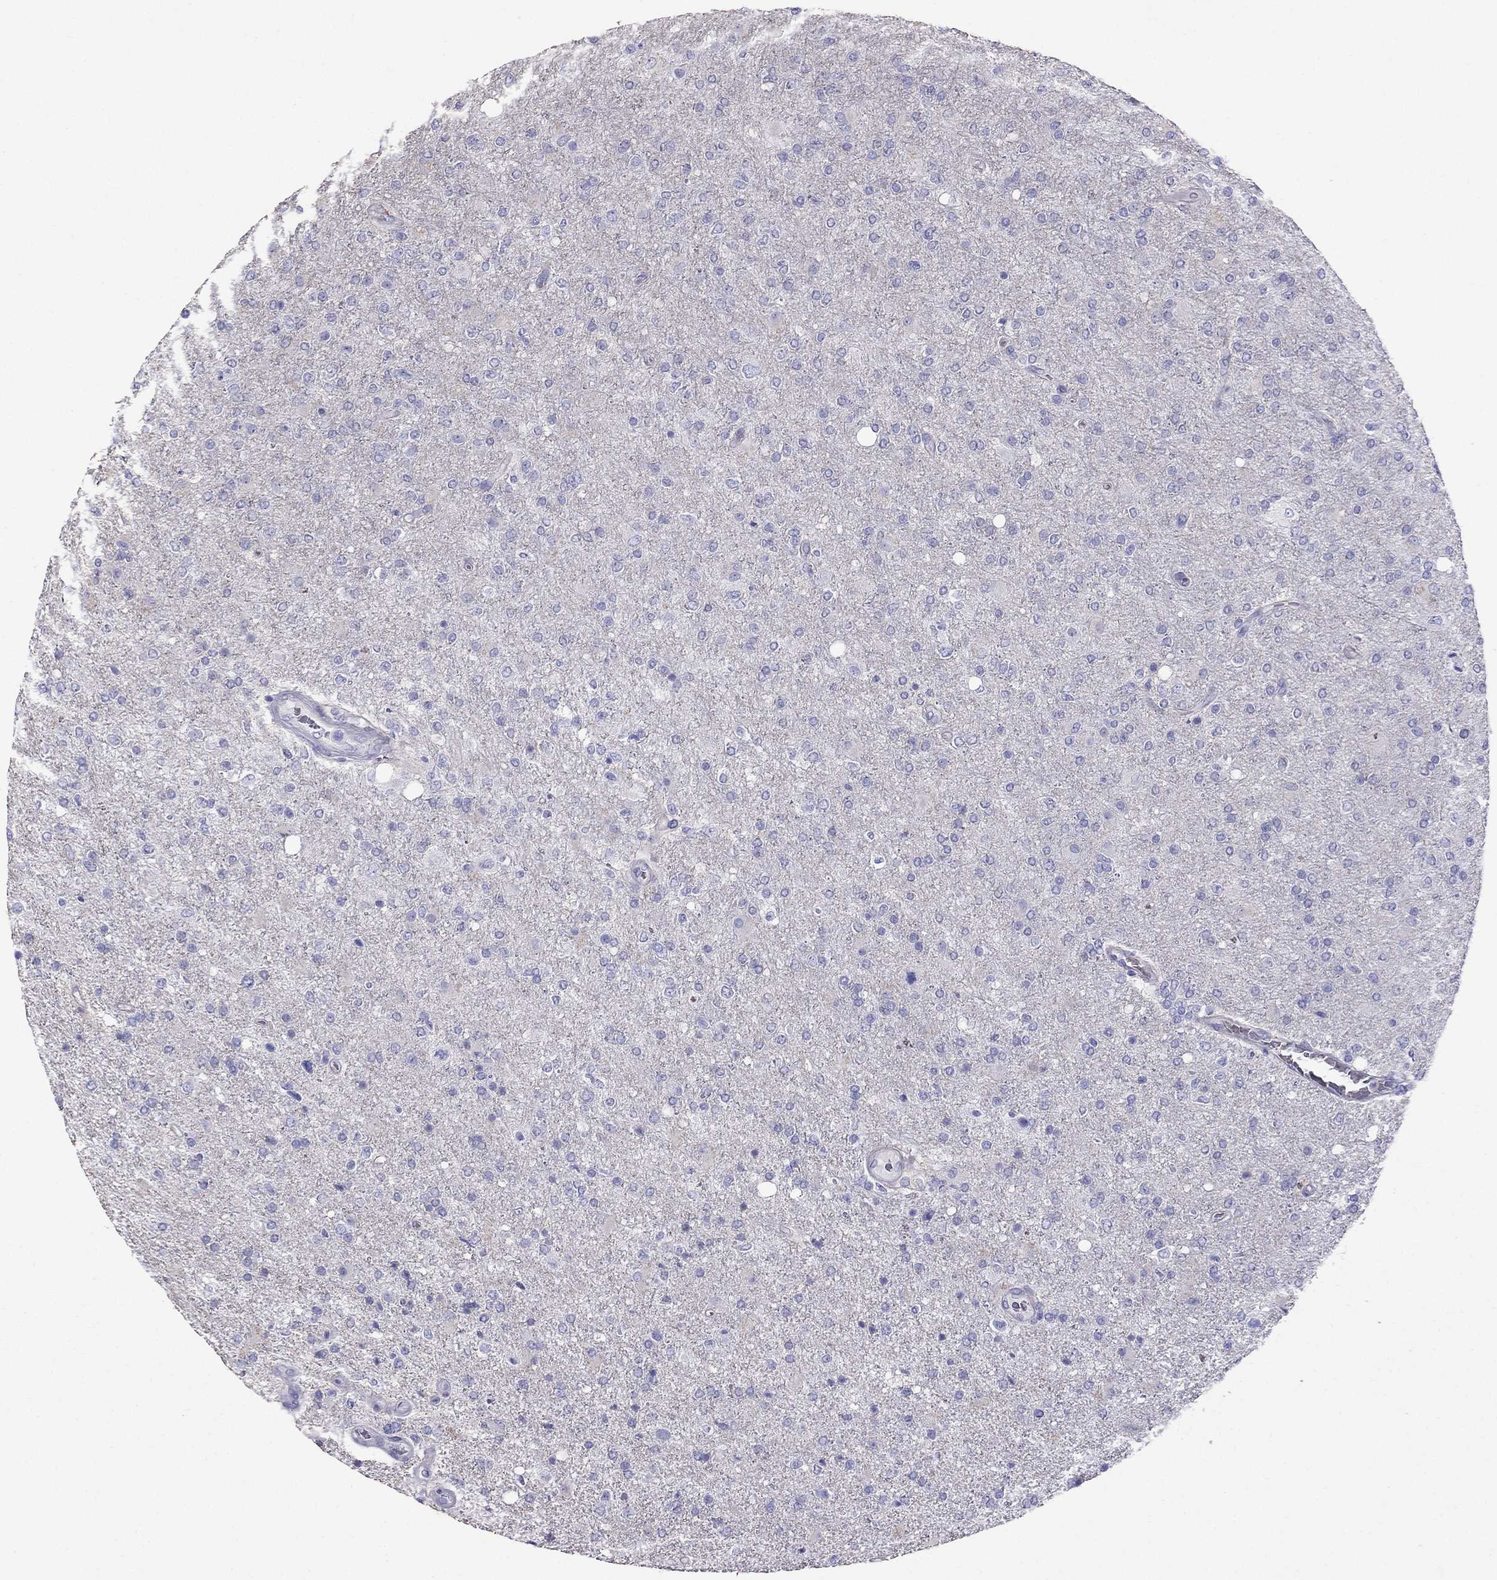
{"staining": {"intensity": "negative", "quantity": "none", "location": "none"}, "tissue": "glioma", "cell_type": "Tumor cells", "image_type": "cancer", "snomed": [{"axis": "morphology", "description": "Glioma, malignant, High grade"}, {"axis": "topography", "description": "Cerebral cortex"}], "caption": "The micrograph shows no significant expression in tumor cells of glioma.", "gene": "TDRD1", "patient": {"sex": "male", "age": 70}}